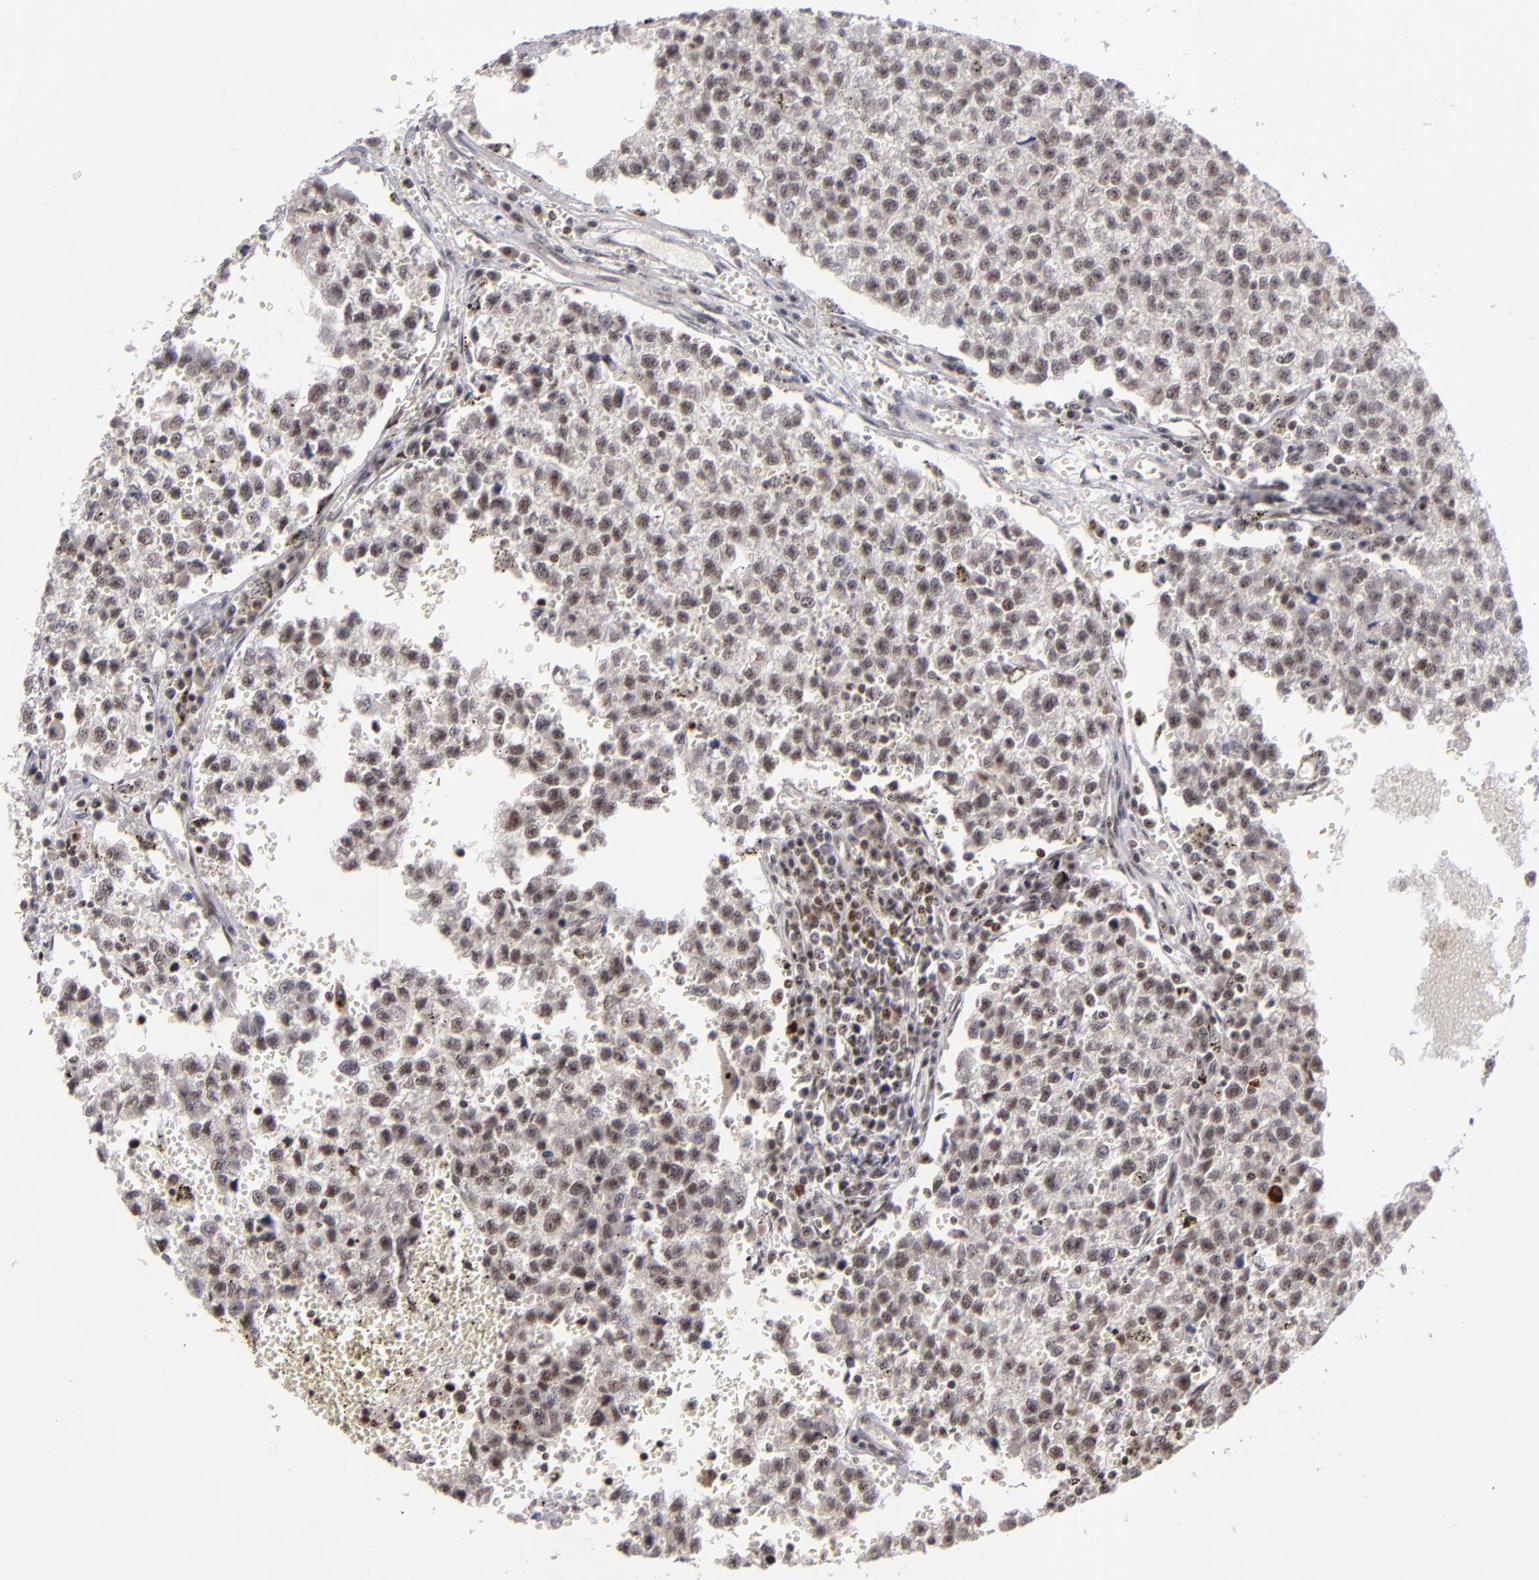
{"staining": {"intensity": "weak", "quantity": ">75%", "location": "nuclear"}, "tissue": "testis cancer", "cell_type": "Tumor cells", "image_type": "cancer", "snomed": [{"axis": "morphology", "description": "Seminoma, NOS"}, {"axis": "topography", "description": "Testis"}], "caption": "A photomicrograph of seminoma (testis) stained for a protein reveals weak nuclear brown staining in tumor cells.", "gene": "PCNX4", "patient": {"sex": "male", "age": 35}}